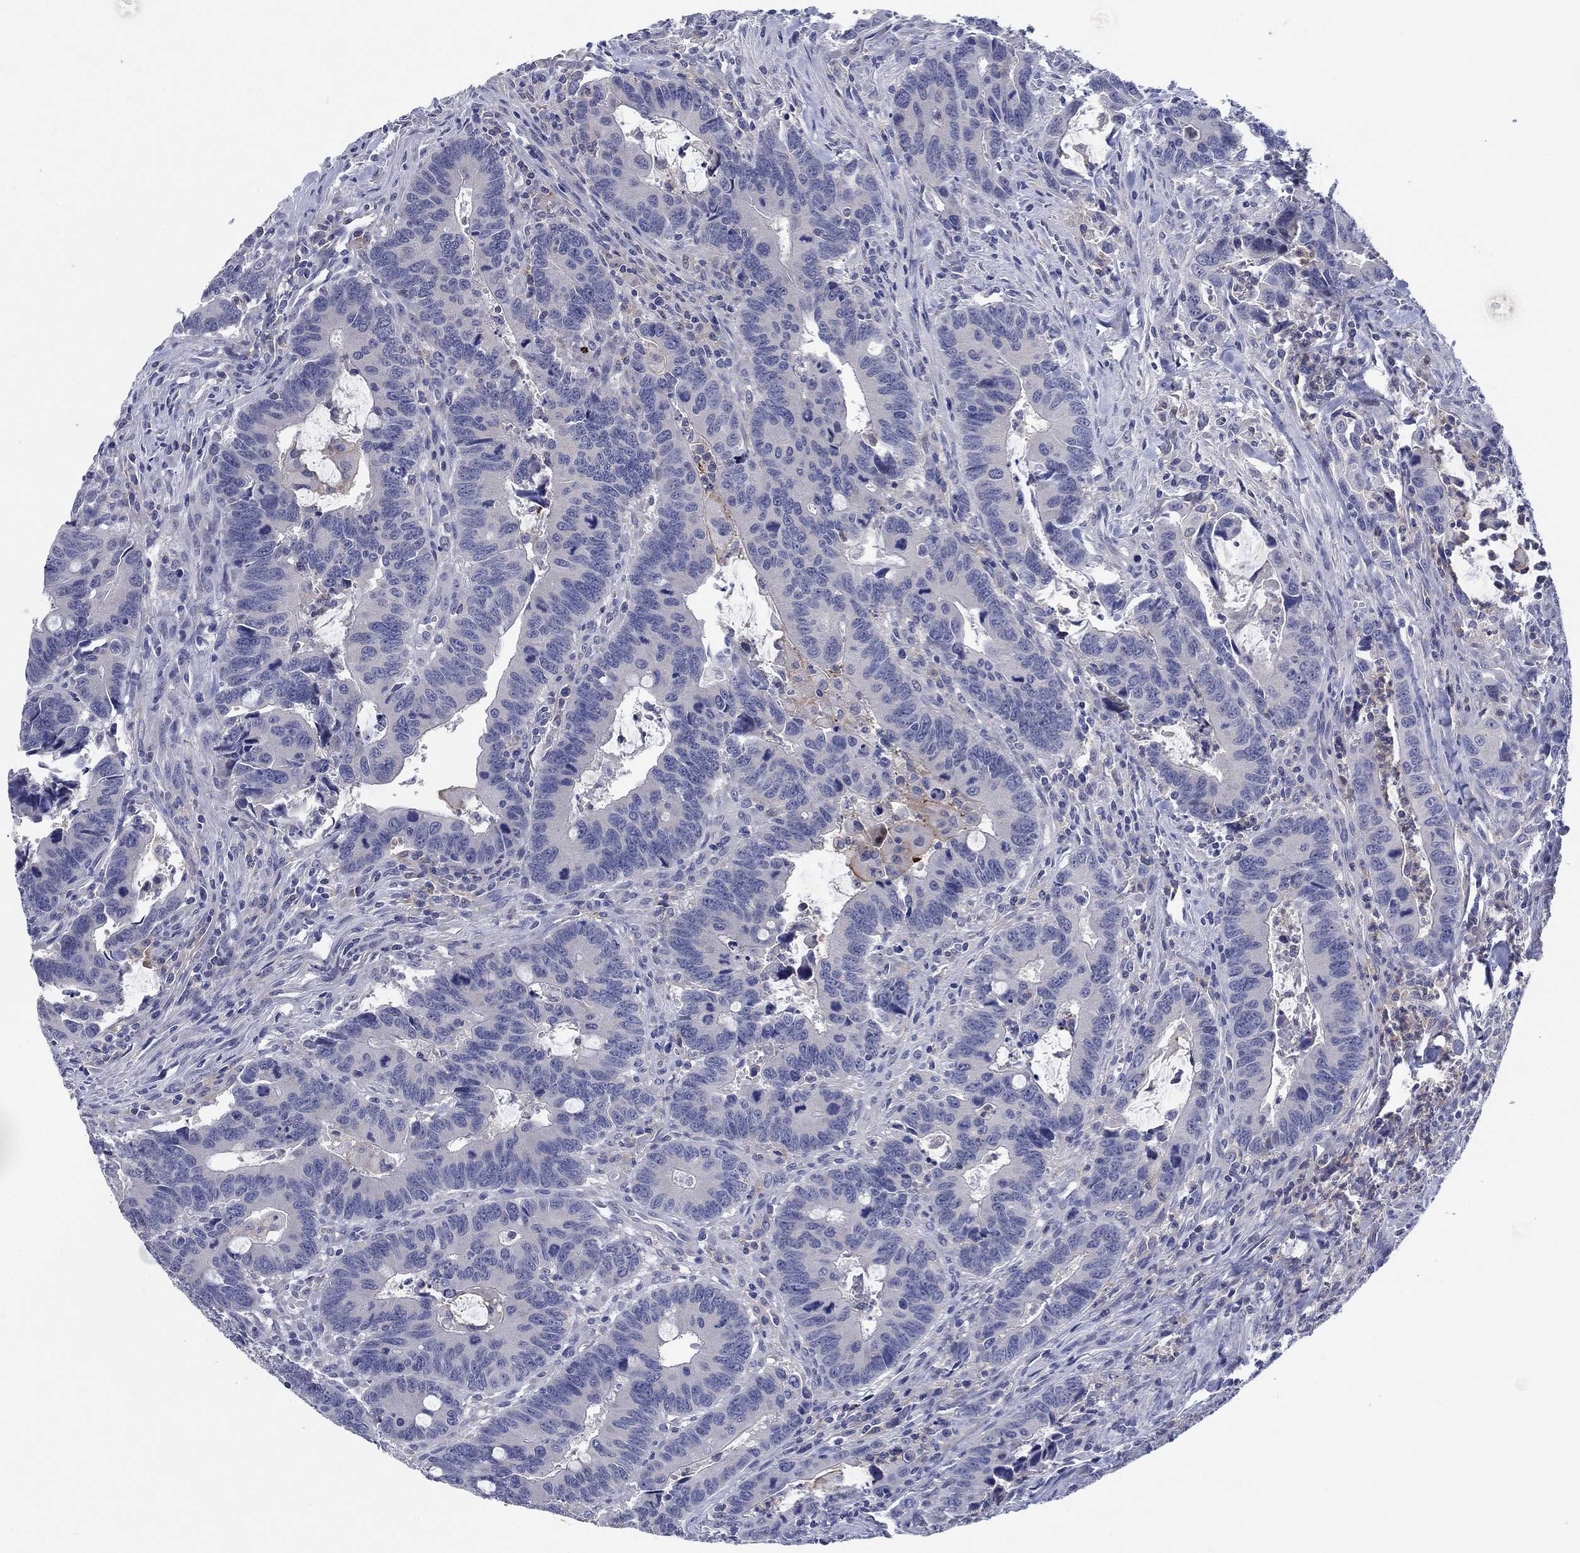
{"staining": {"intensity": "negative", "quantity": "none", "location": "none"}, "tissue": "colorectal cancer", "cell_type": "Tumor cells", "image_type": "cancer", "snomed": [{"axis": "morphology", "description": "Adenocarcinoma, NOS"}, {"axis": "topography", "description": "Rectum"}], "caption": "A photomicrograph of adenocarcinoma (colorectal) stained for a protein reveals no brown staining in tumor cells. Brightfield microscopy of immunohistochemistry stained with DAB (brown) and hematoxylin (blue), captured at high magnification.", "gene": "HDC", "patient": {"sex": "male", "age": 67}}